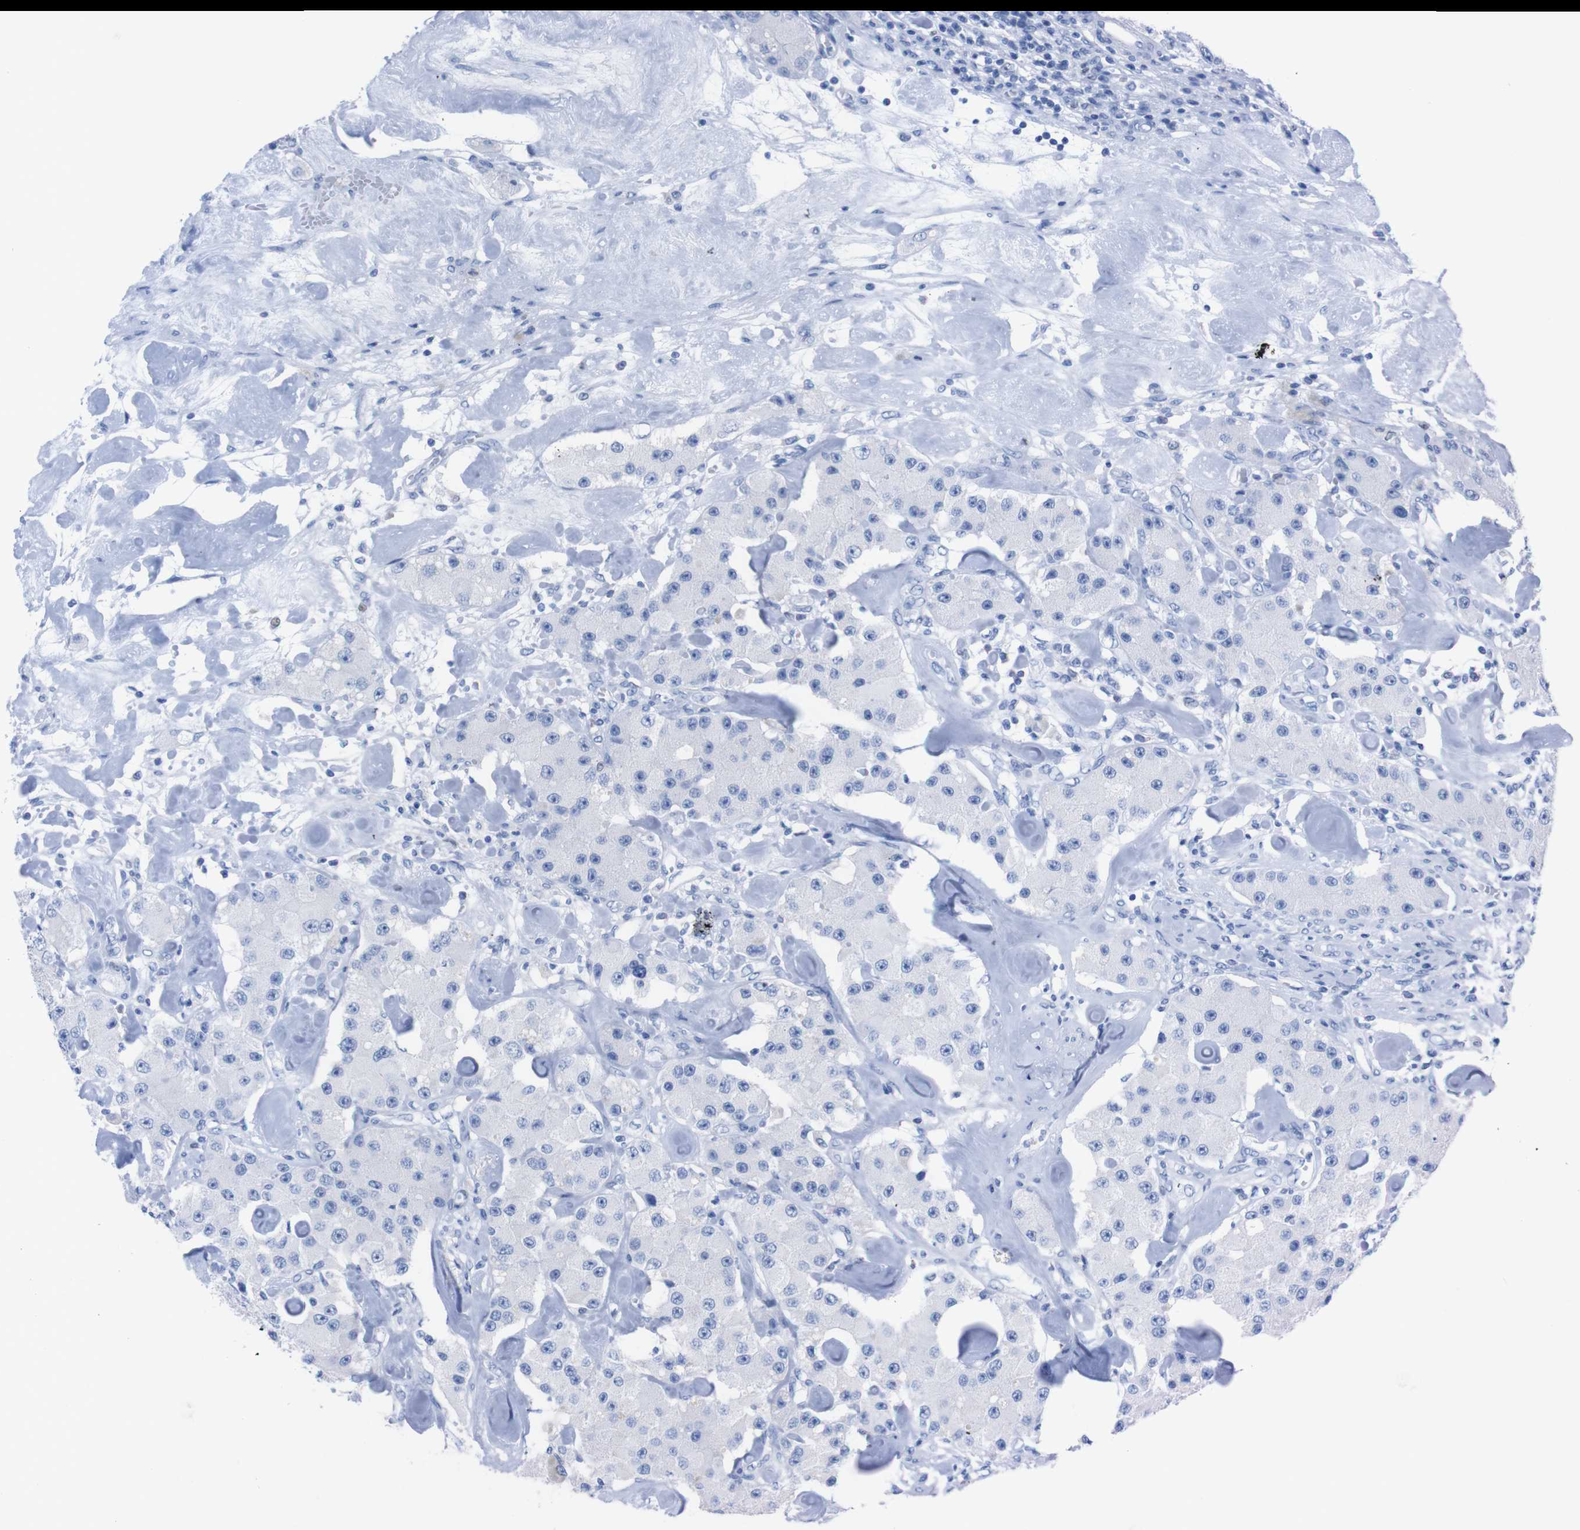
{"staining": {"intensity": "negative", "quantity": "none", "location": "none"}, "tissue": "carcinoid", "cell_type": "Tumor cells", "image_type": "cancer", "snomed": [{"axis": "morphology", "description": "Carcinoid, malignant, NOS"}, {"axis": "topography", "description": "Pancreas"}], "caption": "Immunohistochemistry (IHC) histopathology image of neoplastic tissue: carcinoid stained with DAB demonstrates no significant protein staining in tumor cells. (DAB immunohistochemistry (IHC) visualized using brightfield microscopy, high magnification).", "gene": "P2RY12", "patient": {"sex": "male", "age": 41}}